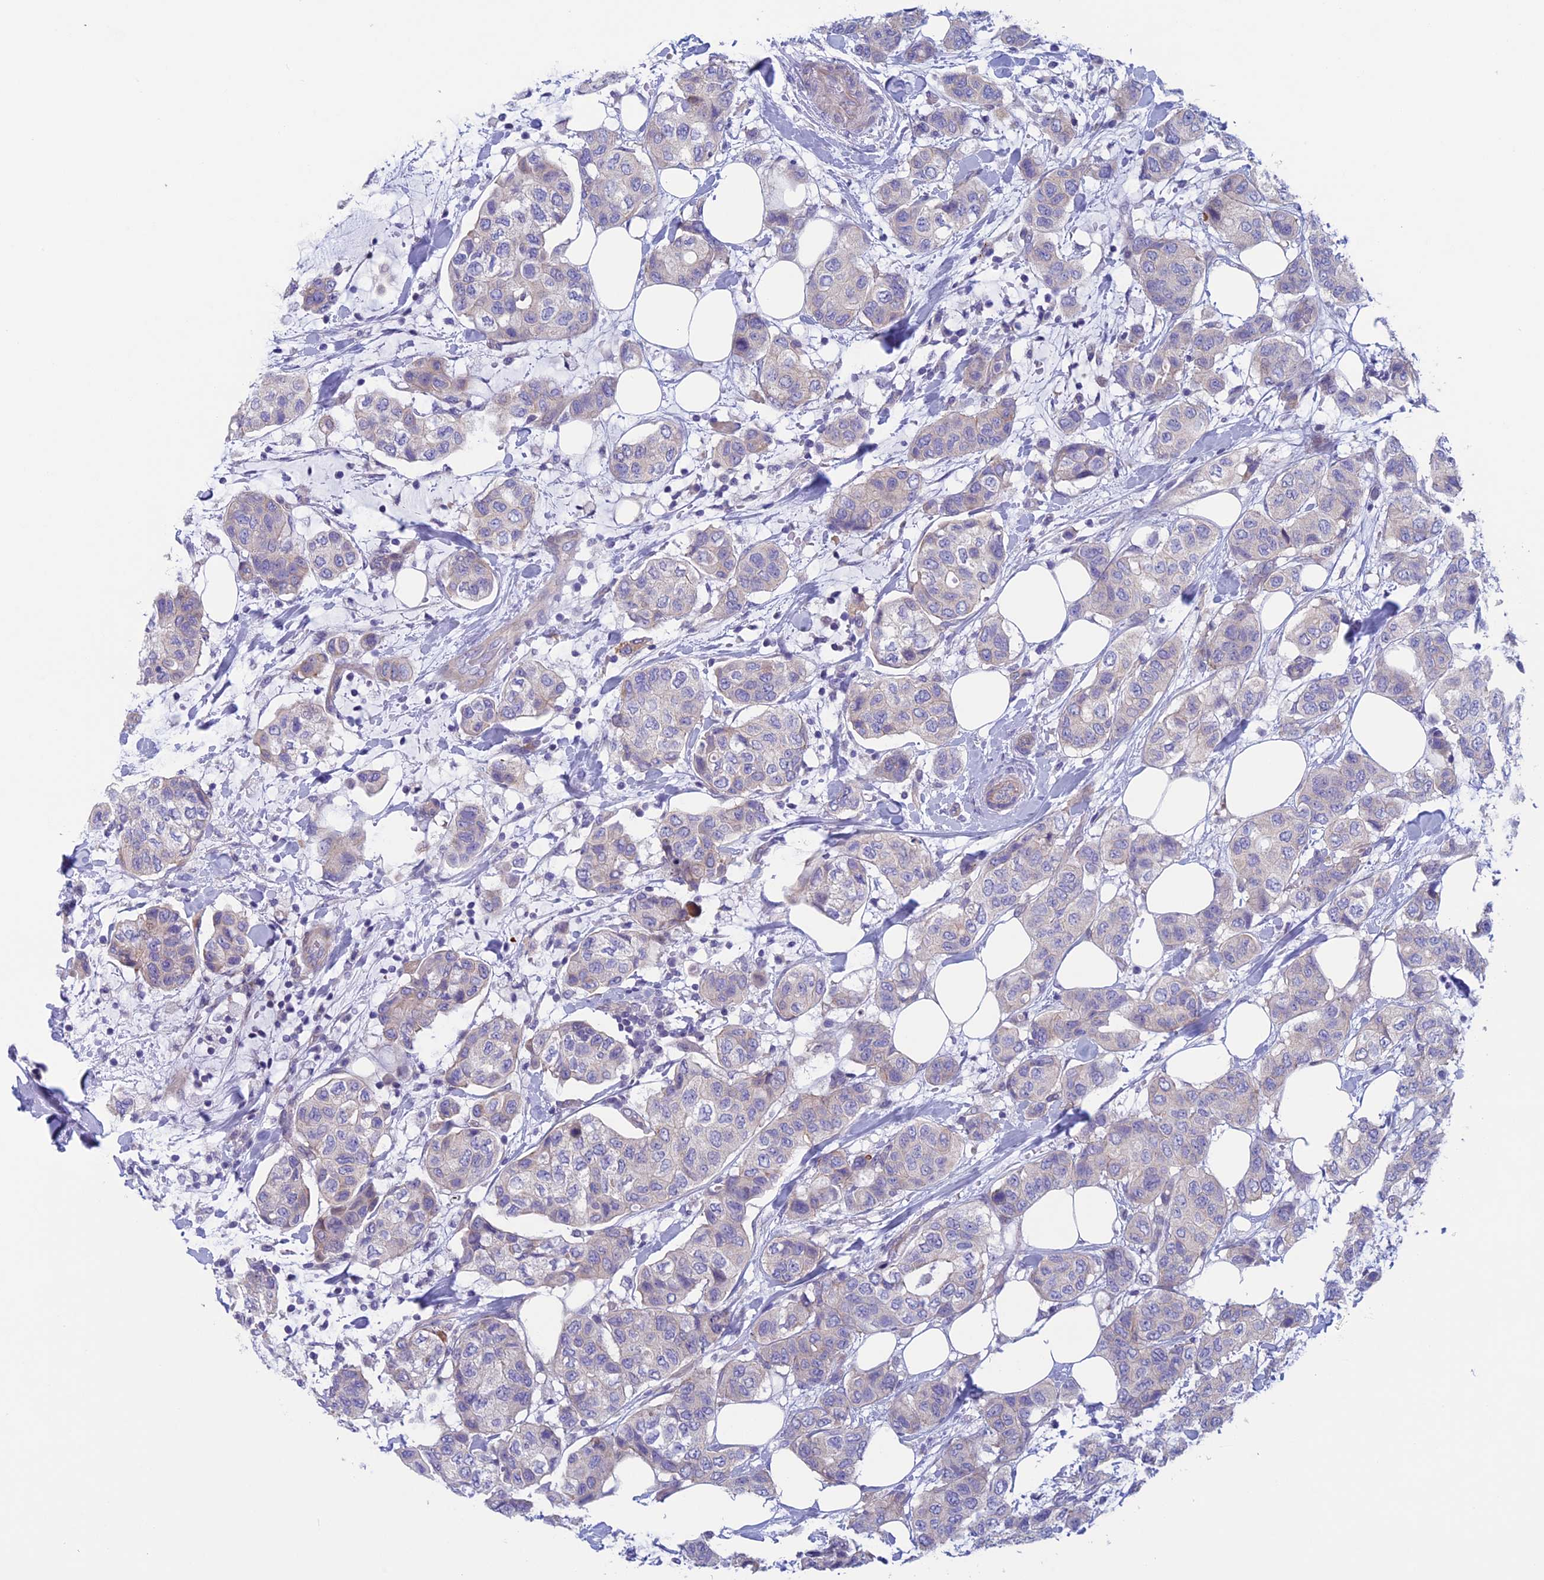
{"staining": {"intensity": "negative", "quantity": "none", "location": "none"}, "tissue": "breast cancer", "cell_type": "Tumor cells", "image_type": "cancer", "snomed": [{"axis": "morphology", "description": "Lobular carcinoma"}, {"axis": "topography", "description": "Breast"}], "caption": "This photomicrograph is of breast lobular carcinoma stained with immunohistochemistry to label a protein in brown with the nuclei are counter-stained blue. There is no staining in tumor cells. The staining was performed using DAB (3,3'-diaminobenzidine) to visualize the protein expression in brown, while the nuclei were stained in blue with hematoxylin (Magnification: 20x).", "gene": "CNOT6L", "patient": {"sex": "female", "age": 51}}